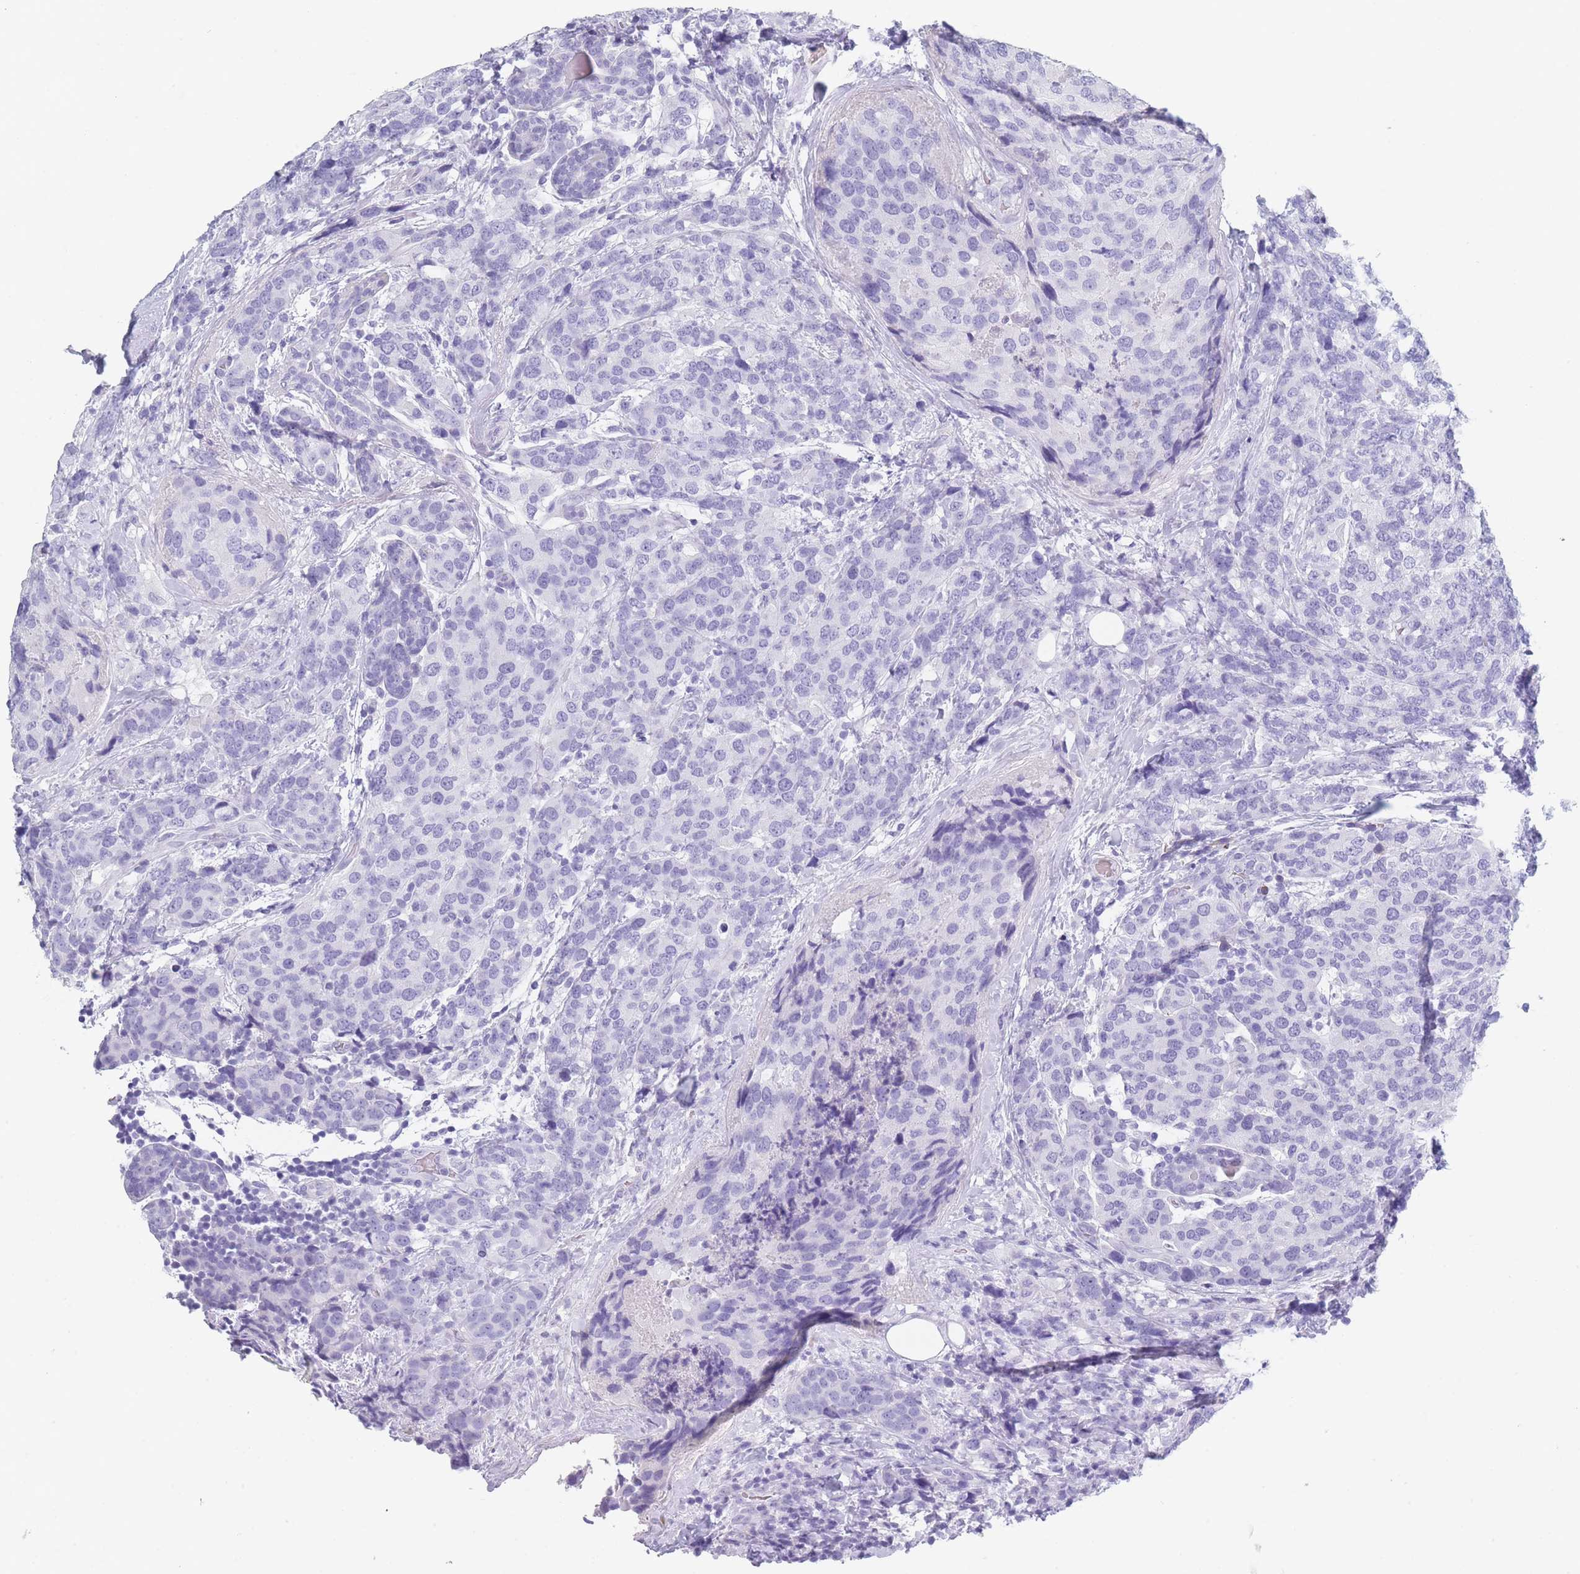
{"staining": {"intensity": "negative", "quantity": "none", "location": "none"}, "tissue": "breast cancer", "cell_type": "Tumor cells", "image_type": "cancer", "snomed": [{"axis": "morphology", "description": "Lobular carcinoma"}, {"axis": "topography", "description": "Breast"}], "caption": "Lobular carcinoma (breast) was stained to show a protein in brown. There is no significant staining in tumor cells.", "gene": "OR5D16", "patient": {"sex": "female", "age": 59}}